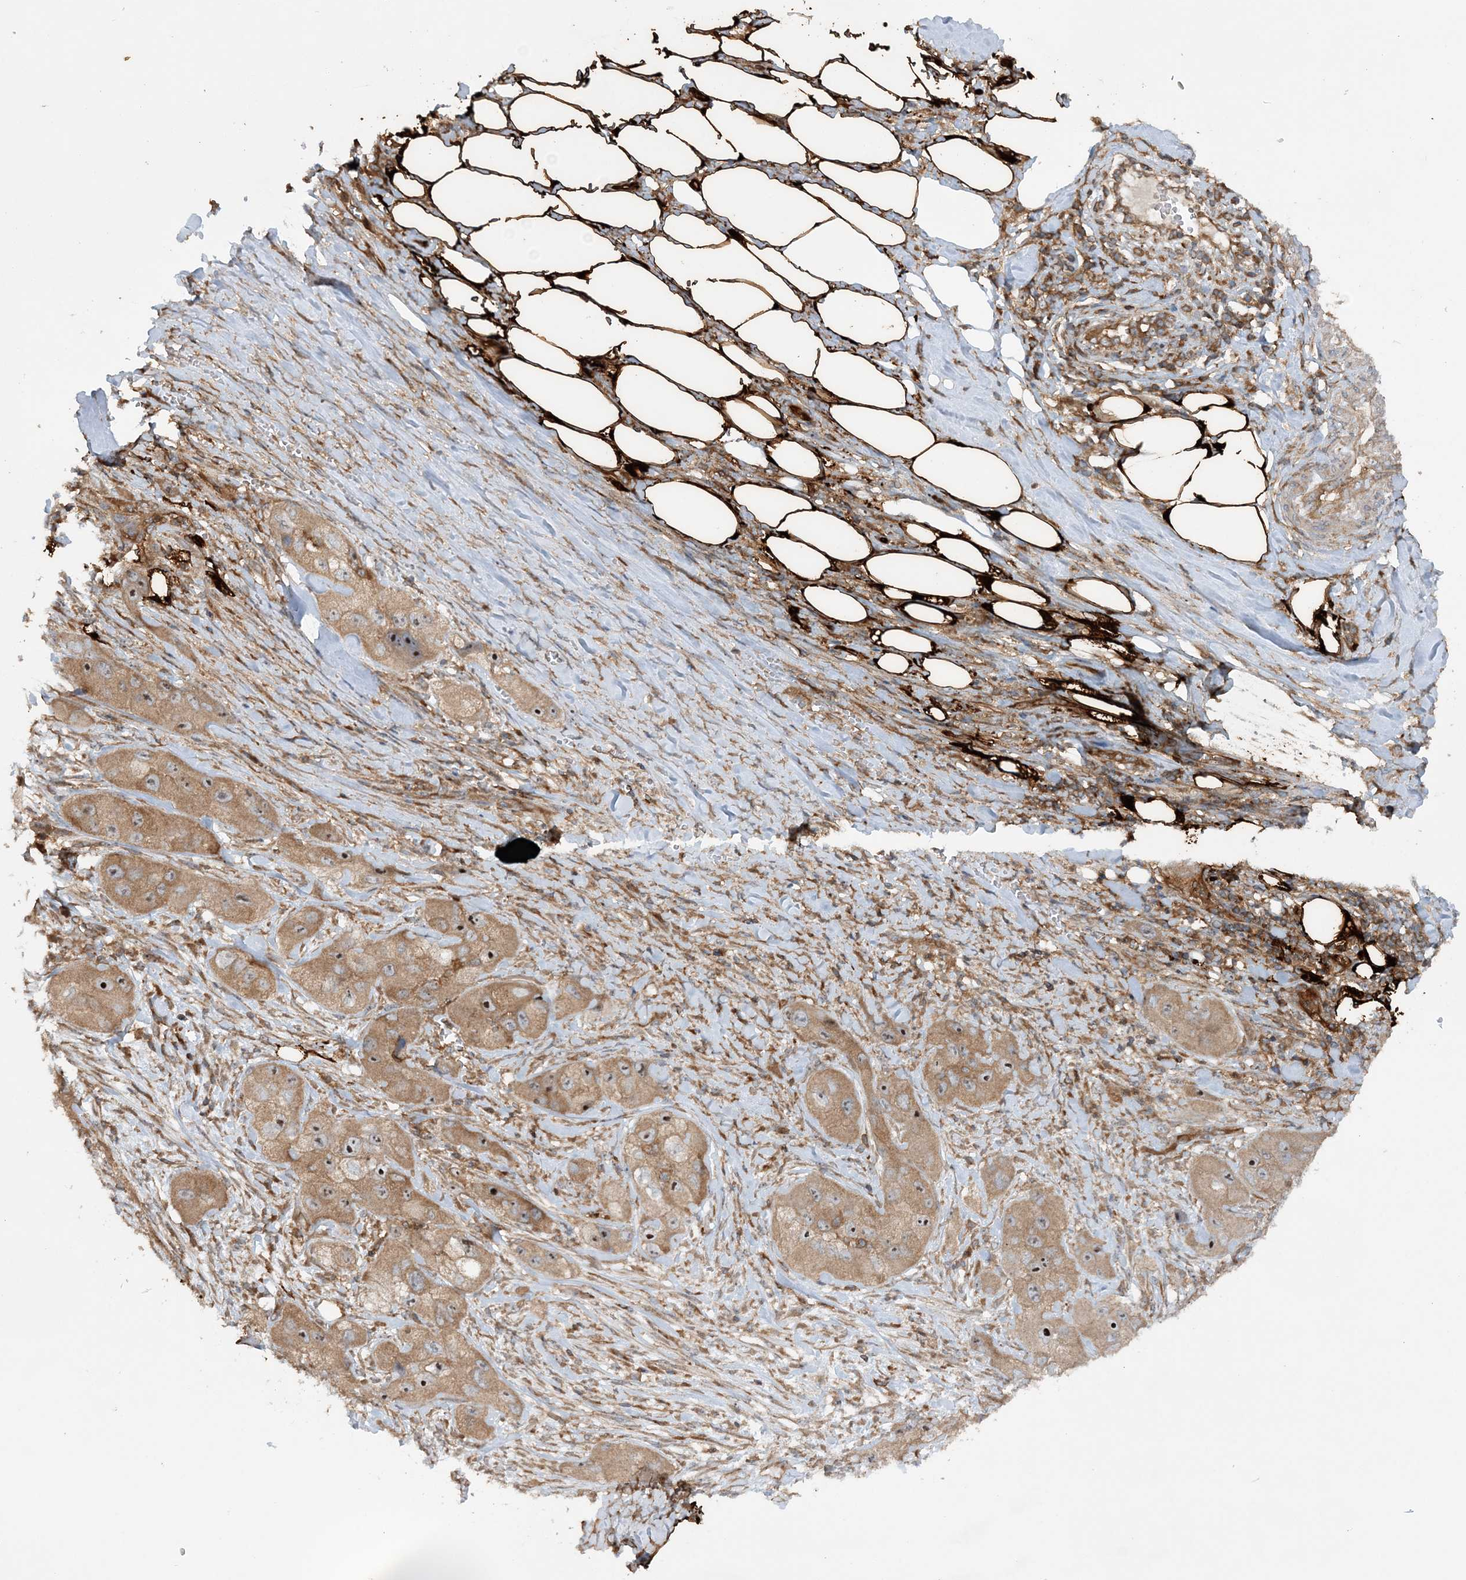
{"staining": {"intensity": "moderate", "quantity": ">75%", "location": "cytoplasmic/membranous"}, "tissue": "skin cancer", "cell_type": "Tumor cells", "image_type": "cancer", "snomed": [{"axis": "morphology", "description": "Squamous cell carcinoma, NOS"}, {"axis": "topography", "description": "Skin"}, {"axis": "topography", "description": "Subcutis"}], "caption": "Squamous cell carcinoma (skin) stained for a protein (brown) demonstrates moderate cytoplasmic/membranous positive expression in approximately >75% of tumor cells.", "gene": "ACAP2", "patient": {"sex": "male", "age": 73}}